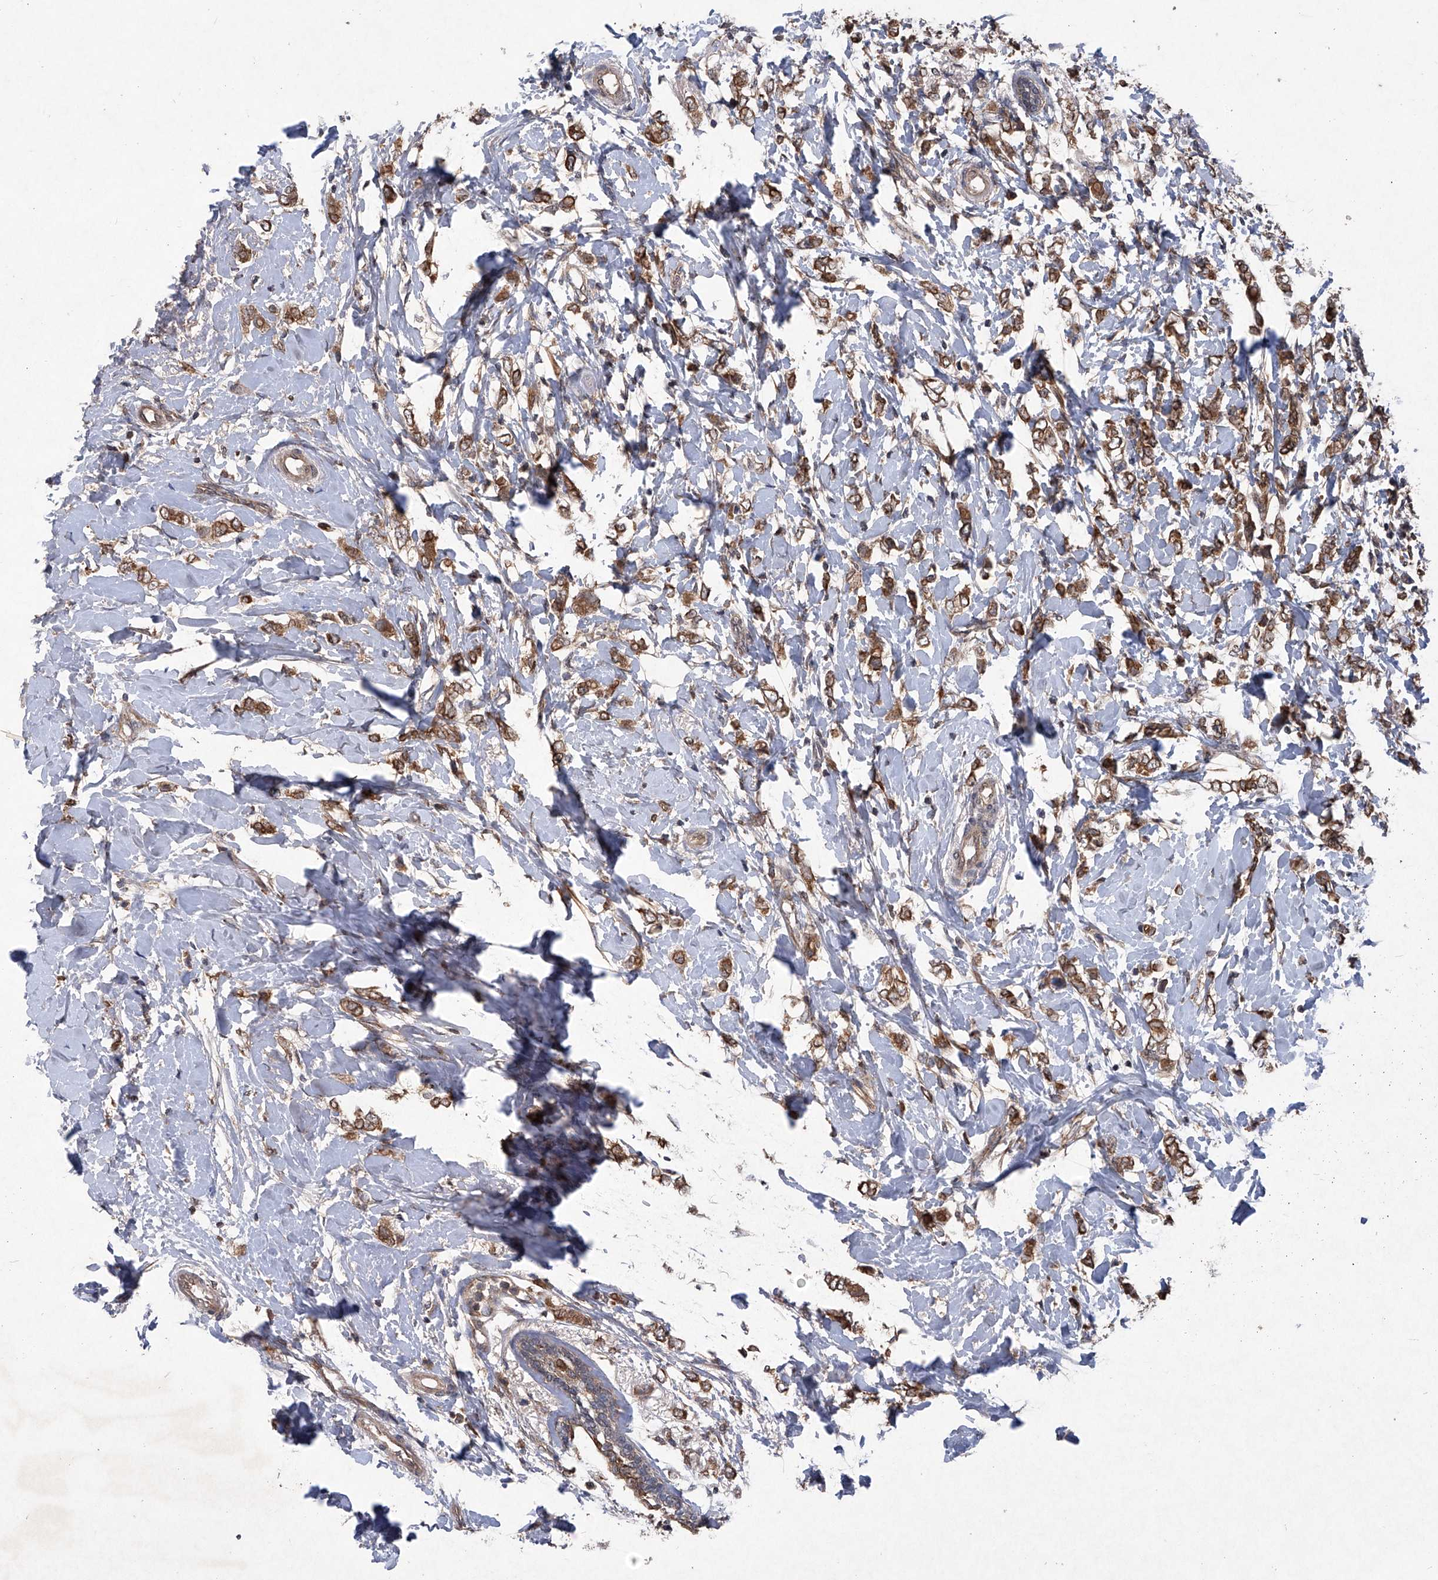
{"staining": {"intensity": "moderate", "quantity": ">75%", "location": "cytoplasmic/membranous"}, "tissue": "breast cancer", "cell_type": "Tumor cells", "image_type": "cancer", "snomed": [{"axis": "morphology", "description": "Normal tissue, NOS"}, {"axis": "morphology", "description": "Lobular carcinoma"}, {"axis": "topography", "description": "Breast"}], "caption": "Moderate cytoplasmic/membranous staining for a protein is appreciated in about >75% of tumor cells of lobular carcinoma (breast) using IHC.", "gene": "SUMF2", "patient": {"sex": "female", "age": 47}}